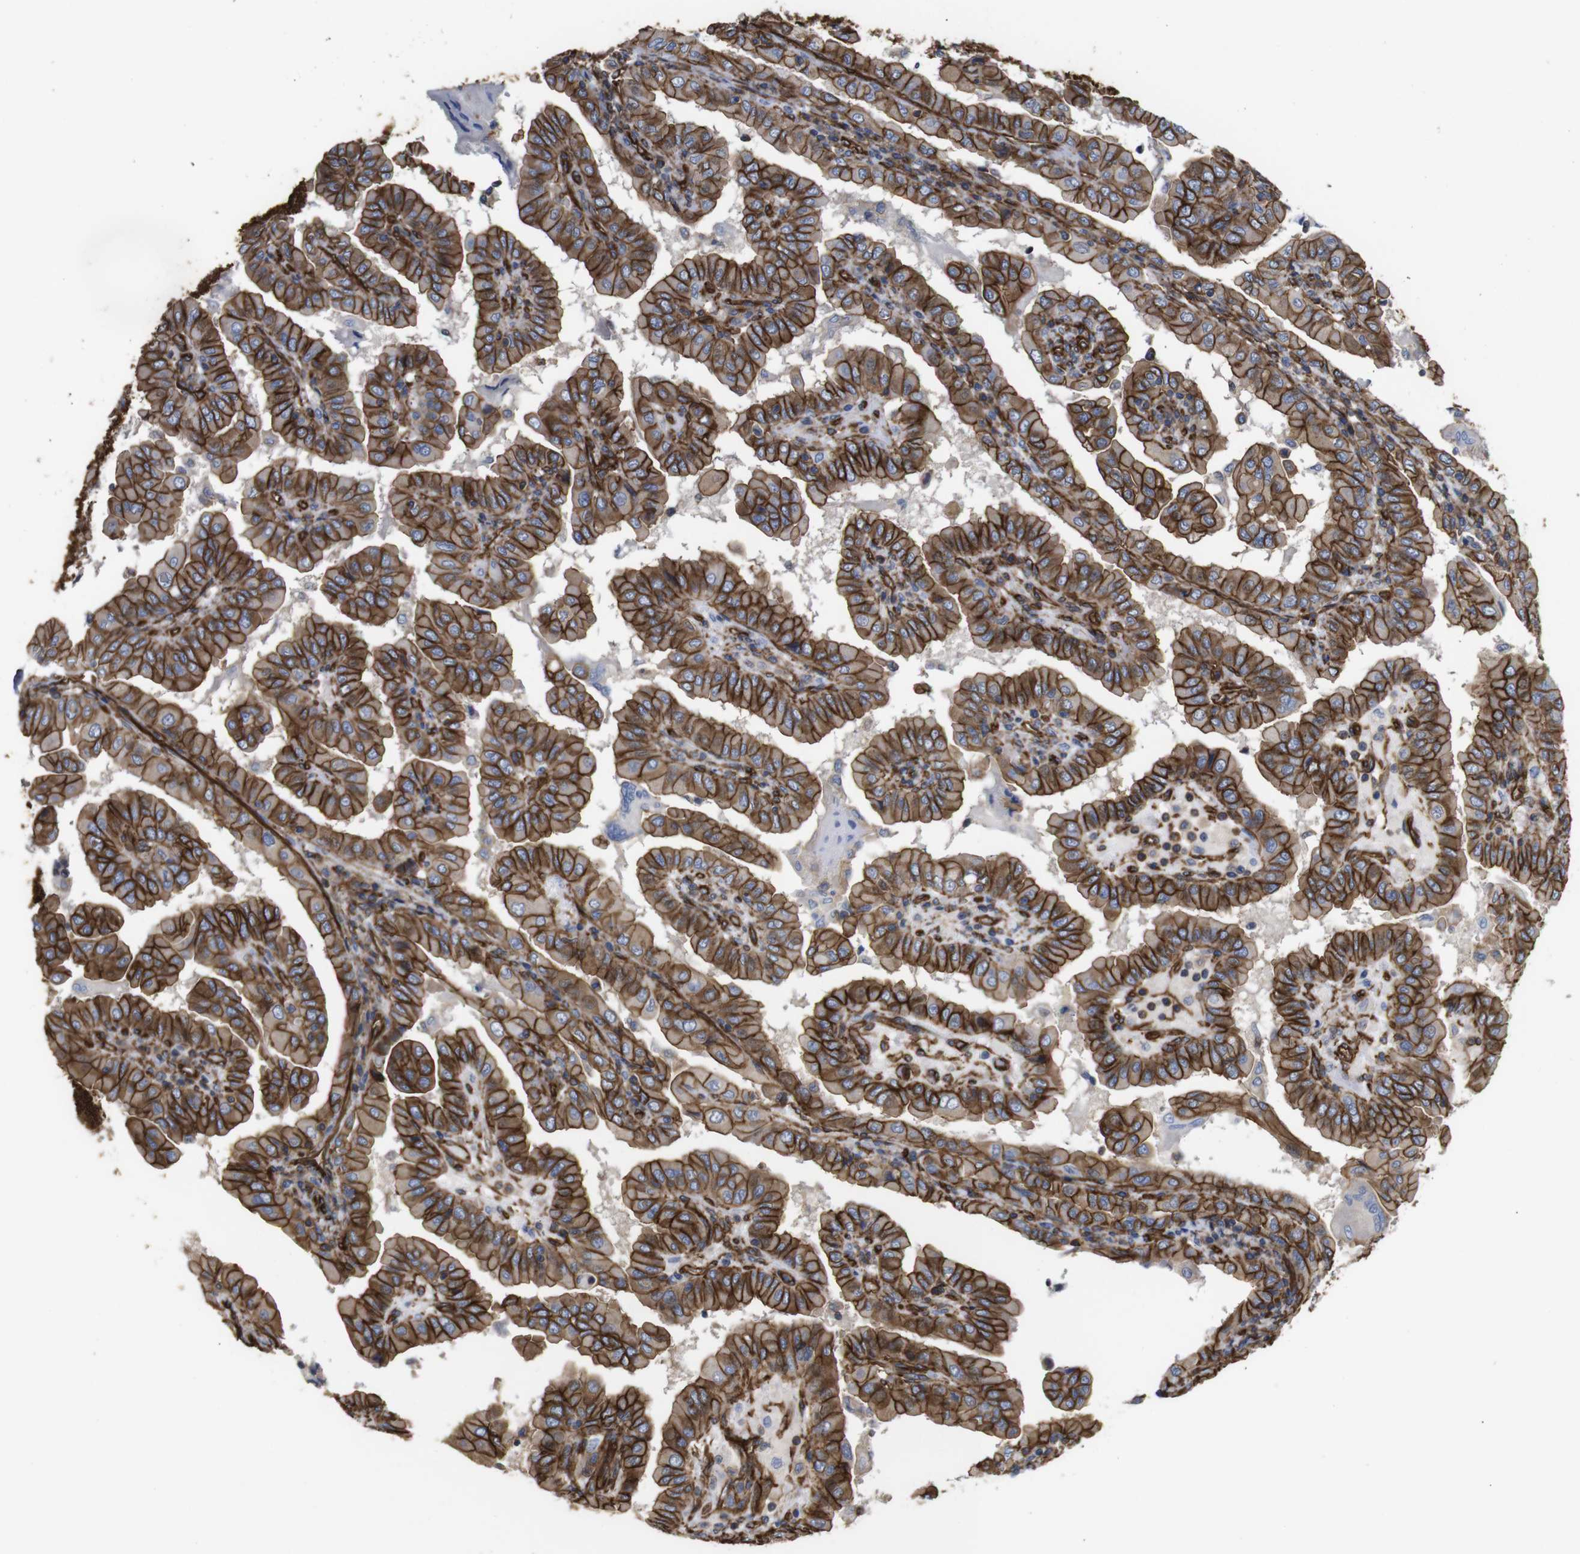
{"staining": {"intensity": "moderate", "quantity": ">75%", "location": "cytoplasmic/membranous"}, "tissue": "thyroid cancer", "cell_type": "Tumor cells", "image_type": "cancer", "snomed": [{"axis": "morphology", "description": "Papillary adenocarcinoma, NOS"}, {"axis": "topography", "description": "Thyroid gland"}], "caption": "Papillary adenocarcinoma (thyroid) stained for a protein demonstrates moderate cytoplasmic/membranous positivity in tumor cells.", "gene": "SPTBN1", "patient": {"sex": "male", "age": 33}}